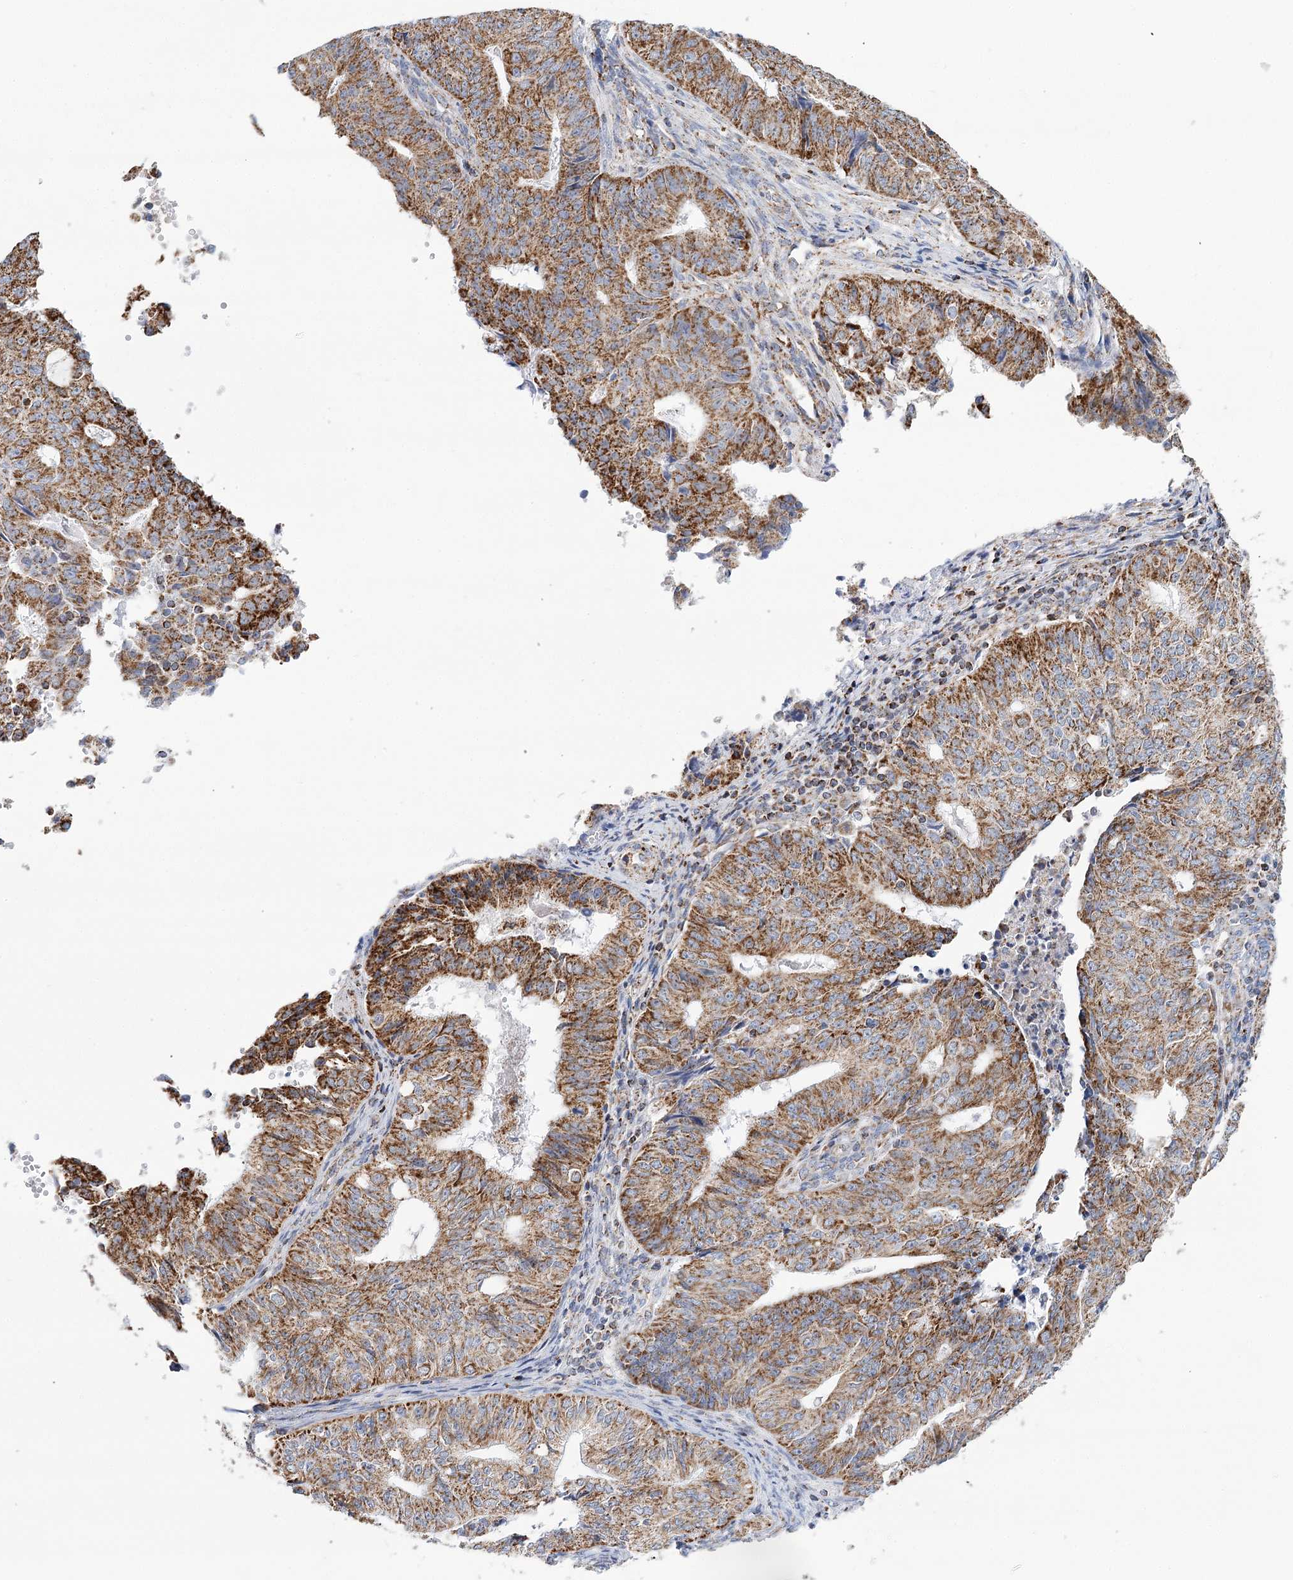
{"staining": {"intensity": "strong", "quantity": ">75%", "location": "cytoplasmic/membranous"}, "tissue": "endometrial cancer", "cell_type": "Tumor cells", "image_type": "cancer", "snomed": [{"axis": "morphology", "description": "Adenocarcinoma, NOS"}, {"axis": "topography", "description": "Endometrium"}], "caption": "Strong cytoplasmic/membranous staining for a protein is appreciated in approximately >75% of tumor cells of endometrial cancer (adenocarcinoma) using immunohistochemistry (IHC).", "gene": "LSS", "patient": {"sex": "female", "age": 32}}